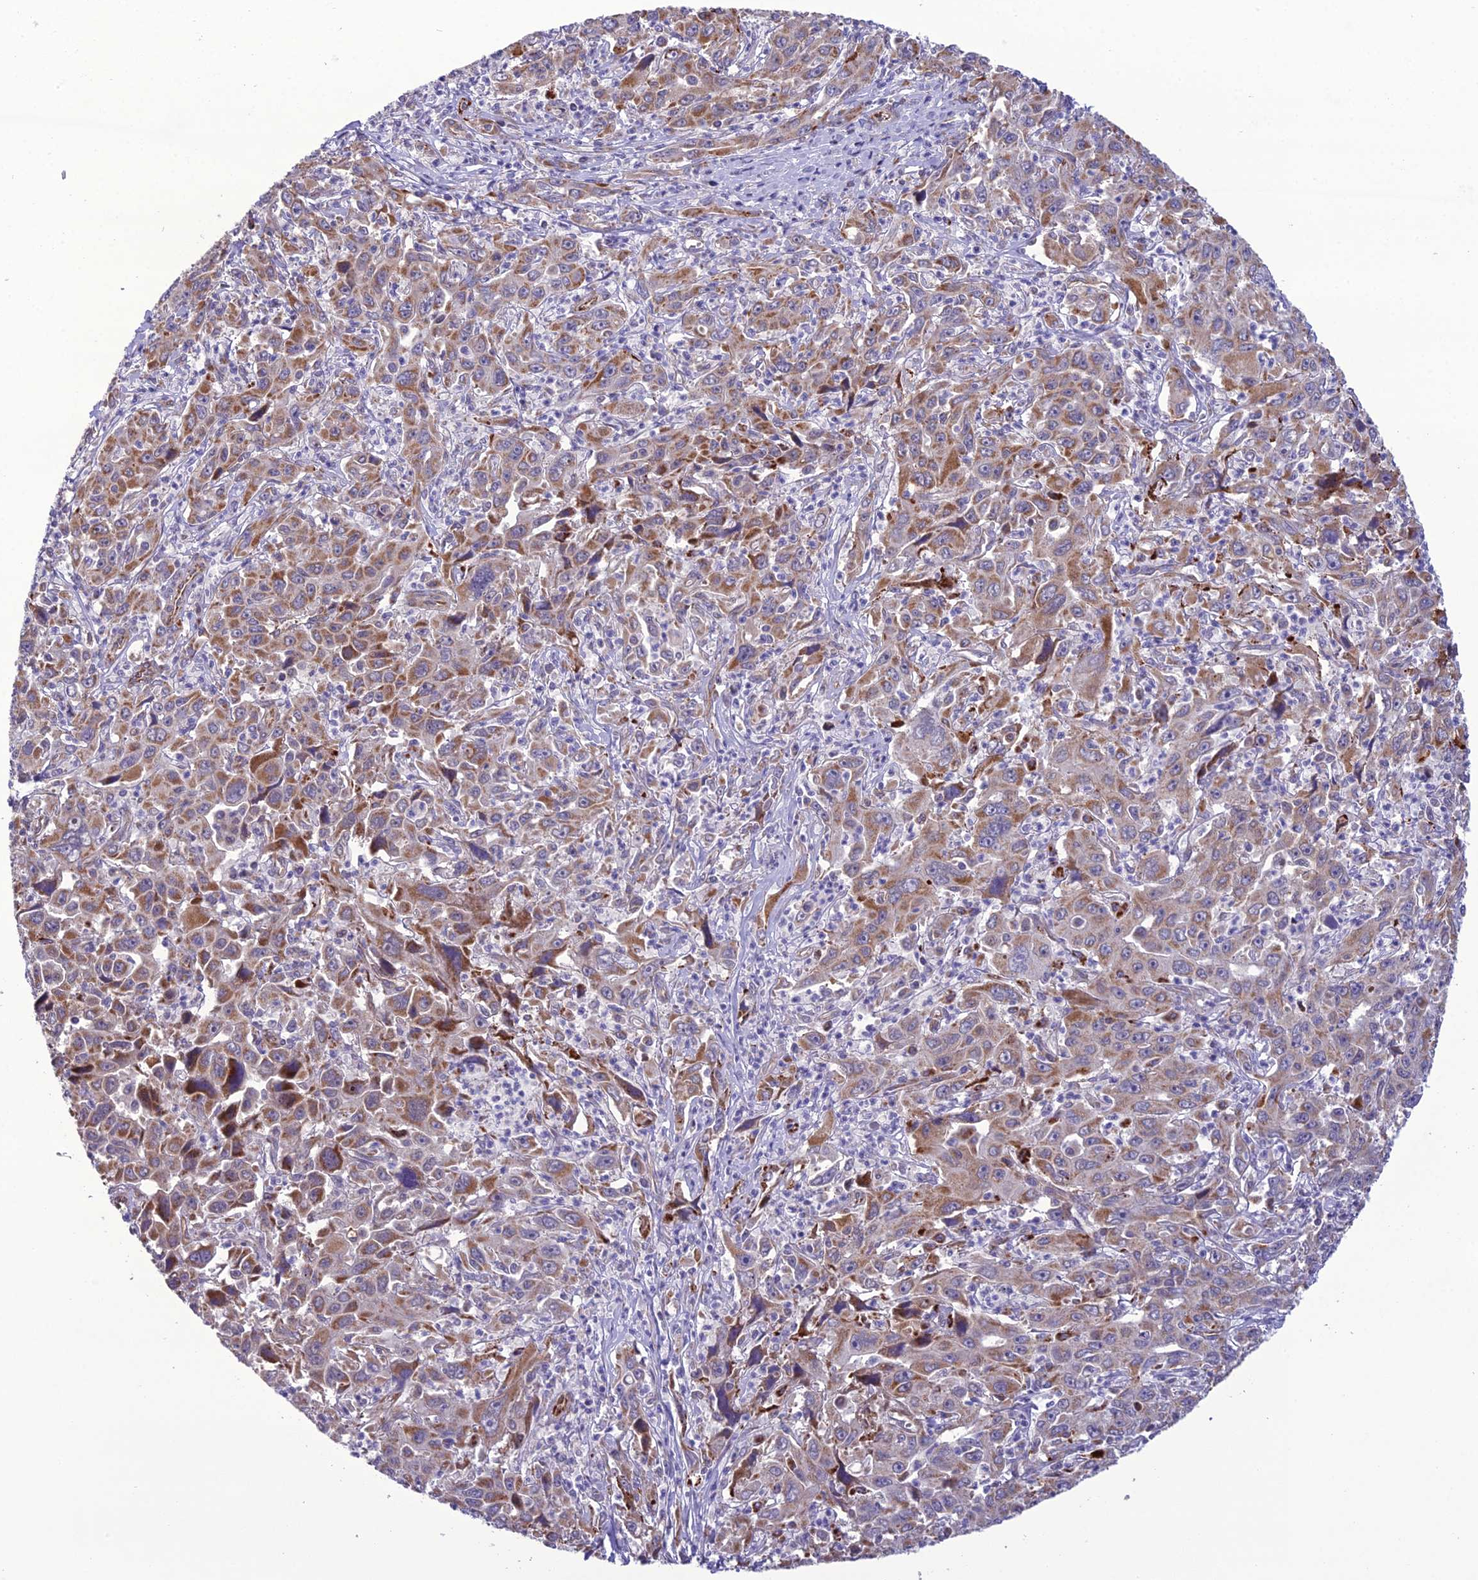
{"staining": {"intensity": "moderate", "quantity": "25%-75%", "location": "cytoplasmic/membranous"}, "tissue": "liver cancer", "cell_type": "Tumor cells", "image_type": "cancer", "snomed": [{"axis": "morphology", "description": "Carcinoma, Hepatocellular, NOS"}, {"axis": "topography", "description": "Liver"}], "caption": "Hepatocellular carcinoma (liver) tissue displays moderate cytoplasmic/membranous positivity in about 25%-75% of tumor cells, visualized by immunohistochemistry.", "gene": "NODAL", "patient": {"sex": "male", "age": 63}}